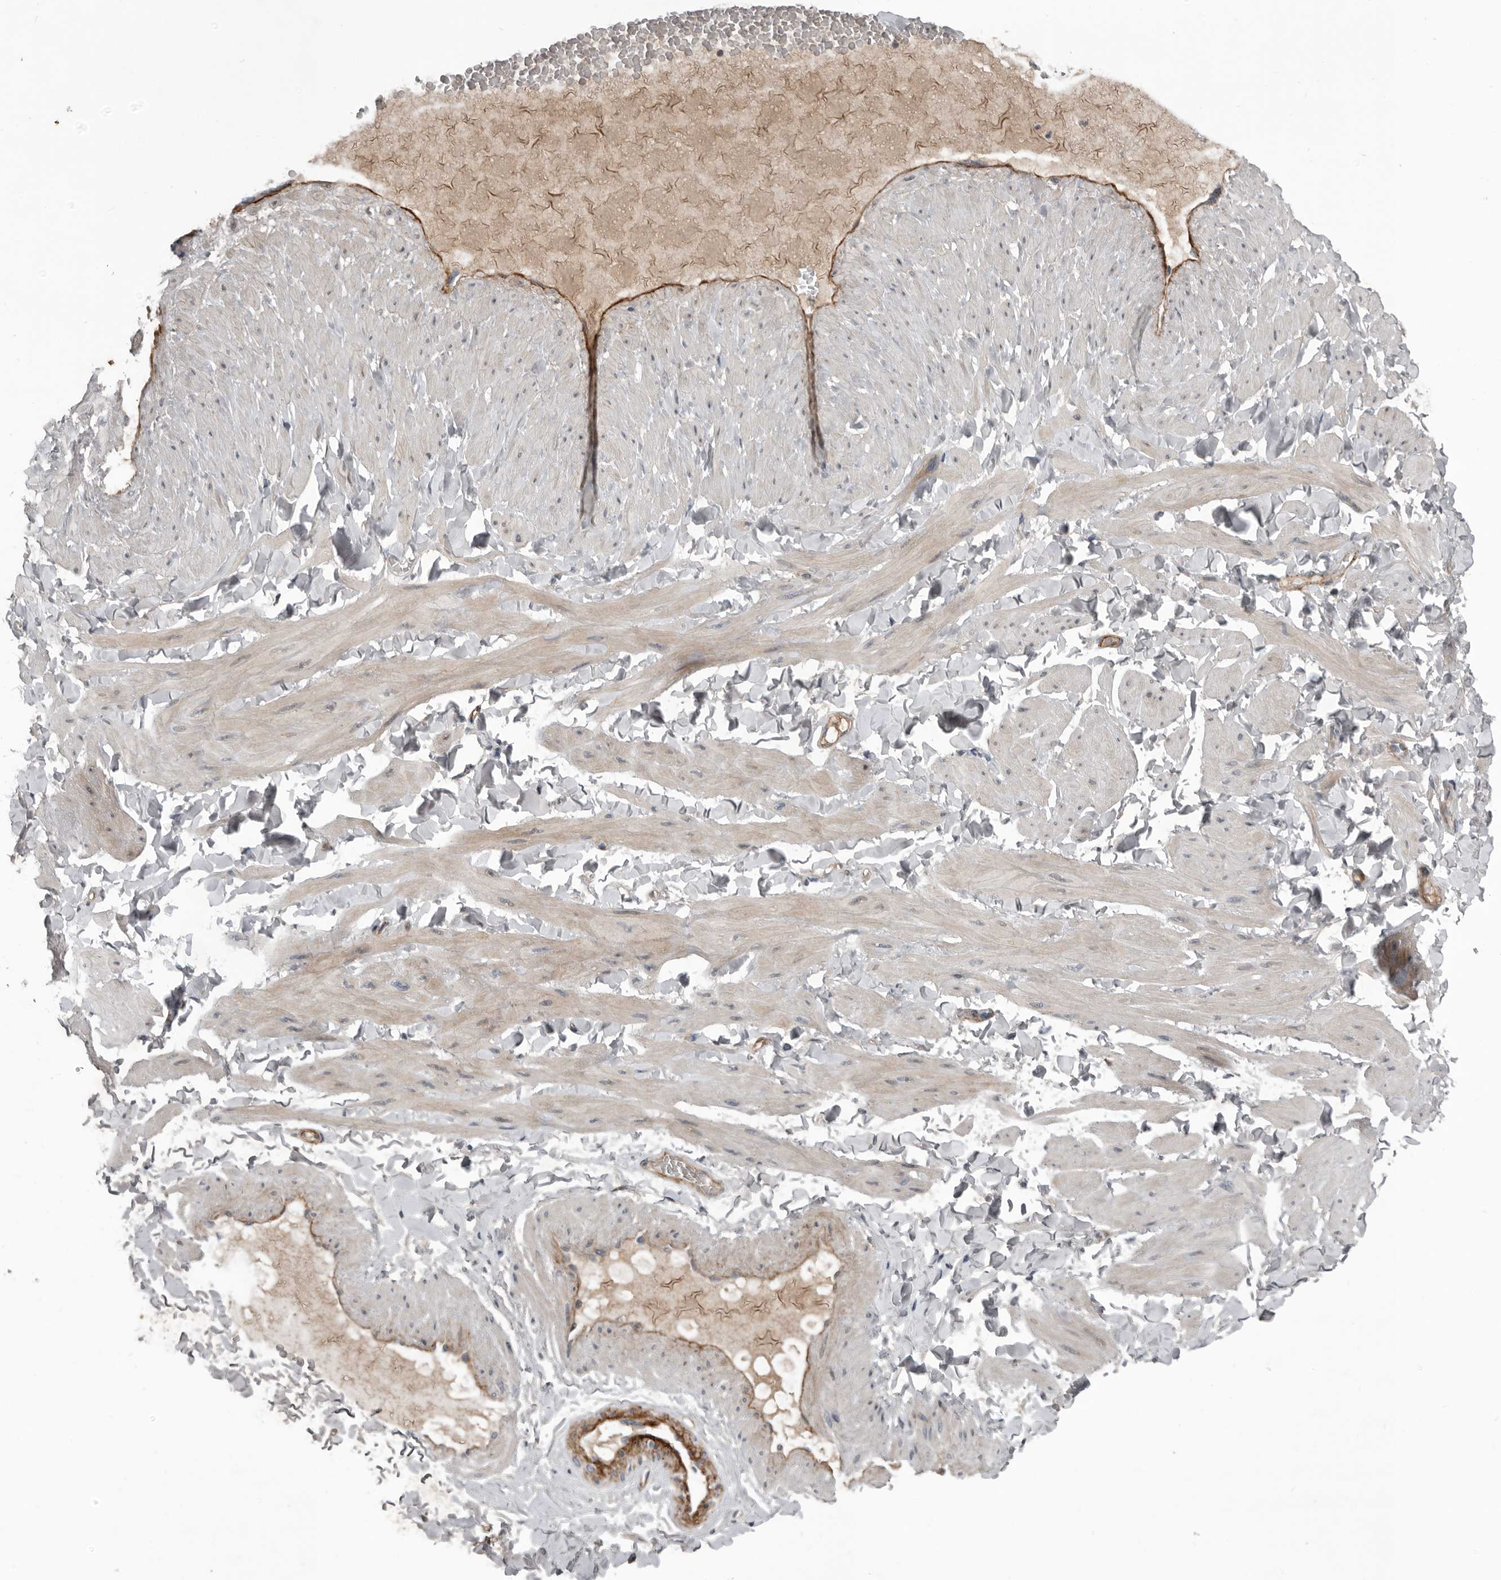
{"staining": {"intensity": "negative", "quantity": "none", "location": "none"}, "tissue": "adipose tissue", "cell_type": "Adipocytes", "image_type": "normal", "snomed": [{"axis": "morphology", "description": "Normal tissue, NOS"}, {"axis": "topography", "description": "Adipose tissue"}, {"axis": "topography", "description": "Vascular tissue"}, {"axis": "topography", "description": "Peripheral nerve tissue"}], "caption": "Protein analysis of normal adipose tissue exhibits no significant positivity in adipocytes.", "gene": "C1orf216", "patient": {"sex": "male", "age": 25}}